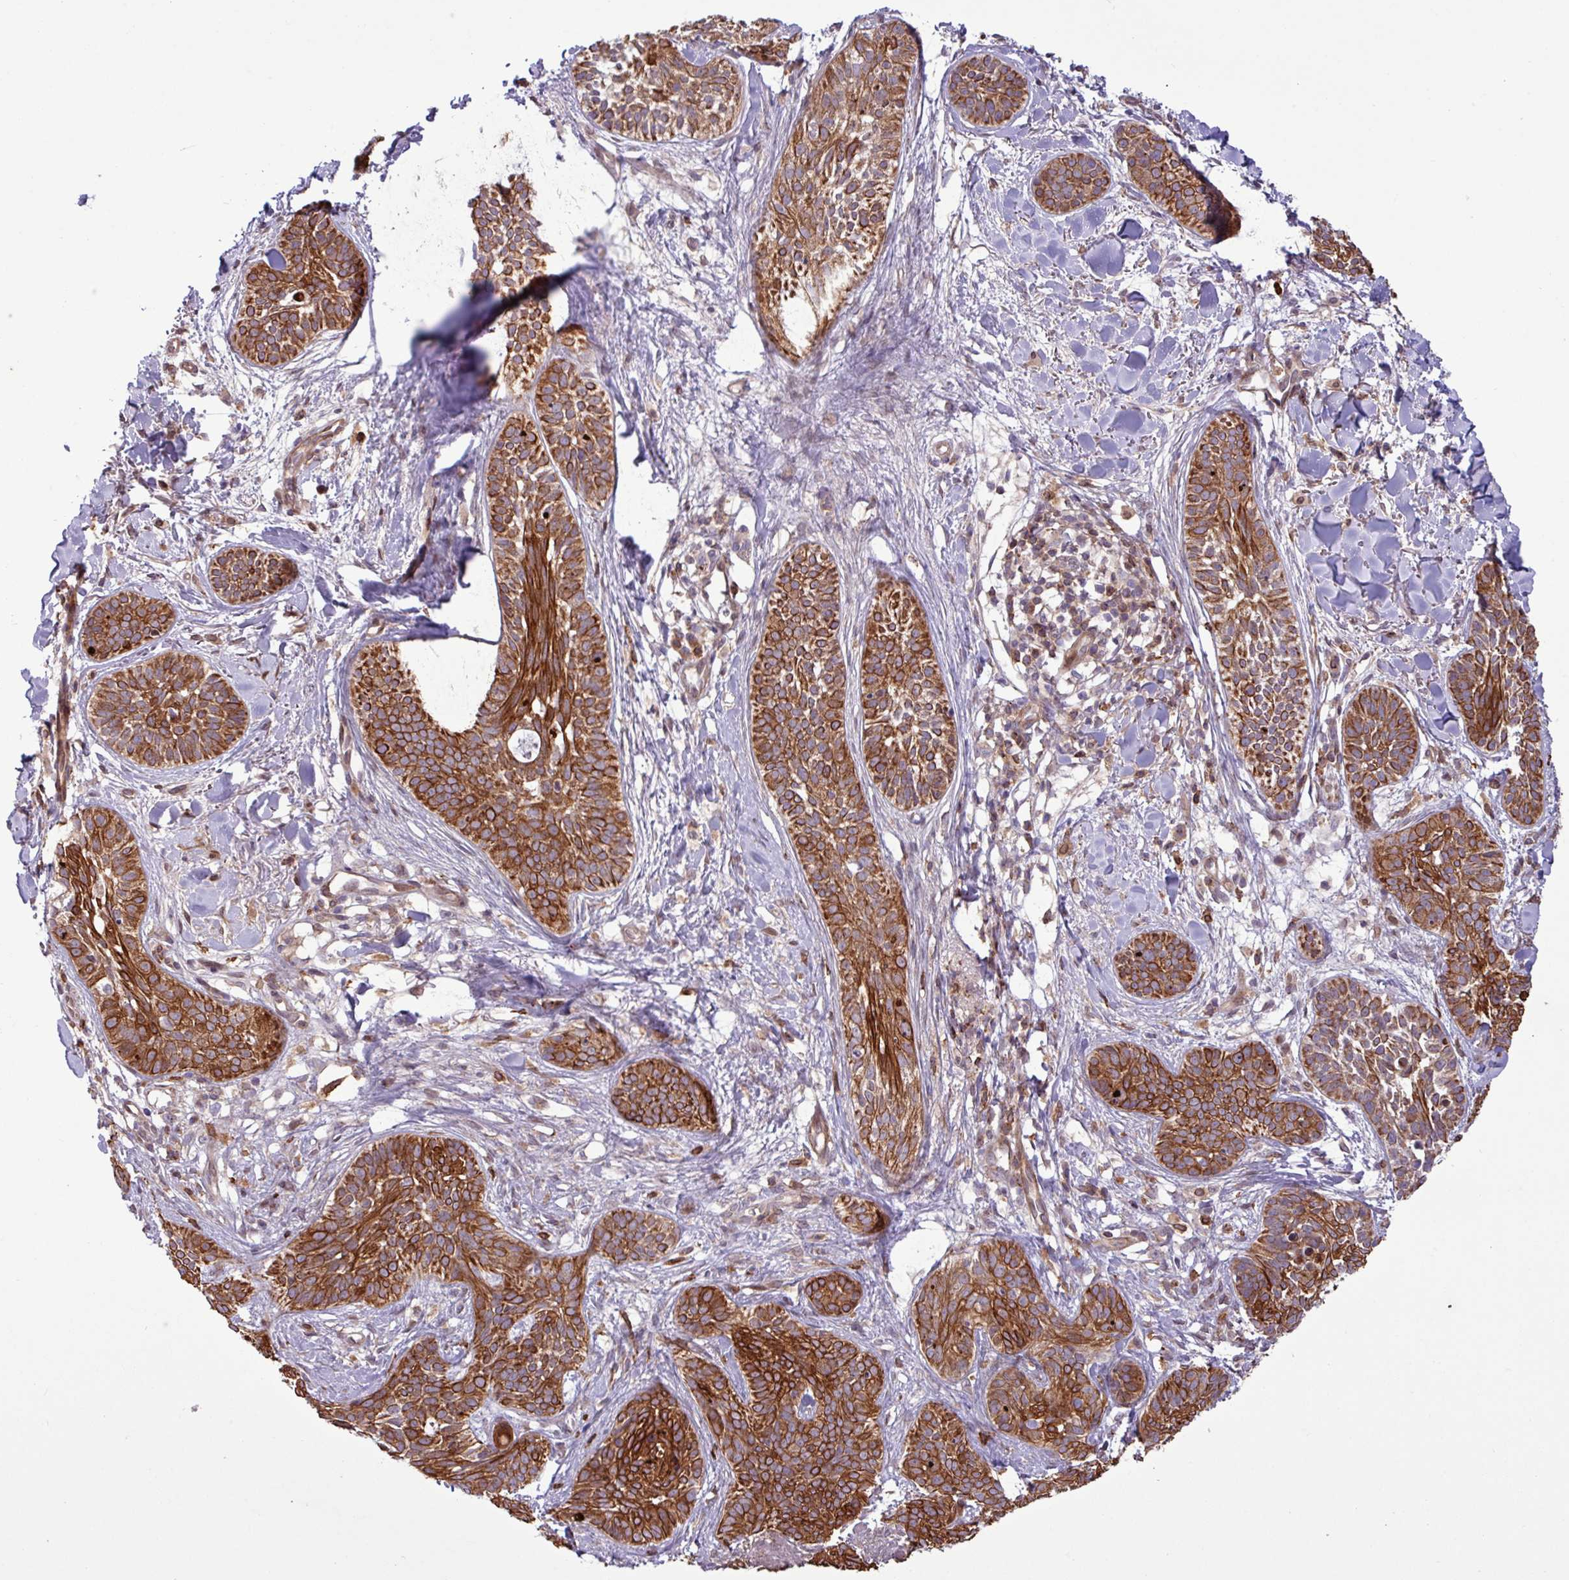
{"staining": {"intensity": "strong", "quantity": ">75%", "location": "cytoplasmic/membranous"}, "tissue": "skin cancer", "cell_type": "Tumor cells", "image_type": "cancer", "snomed": [{"axis": "morphology", "description": "Basal cell carcinoma"}, {"axis": "topography", "description": "Skin"}], "caption": "Skin cancer was stained to show a protein in brown. There is high levels of strong cytoplasmic/membranous positivity in approximately >75% of tumor cells.", "gene": "CNTRL", "patient": {"sex": "male", "age": 52}}